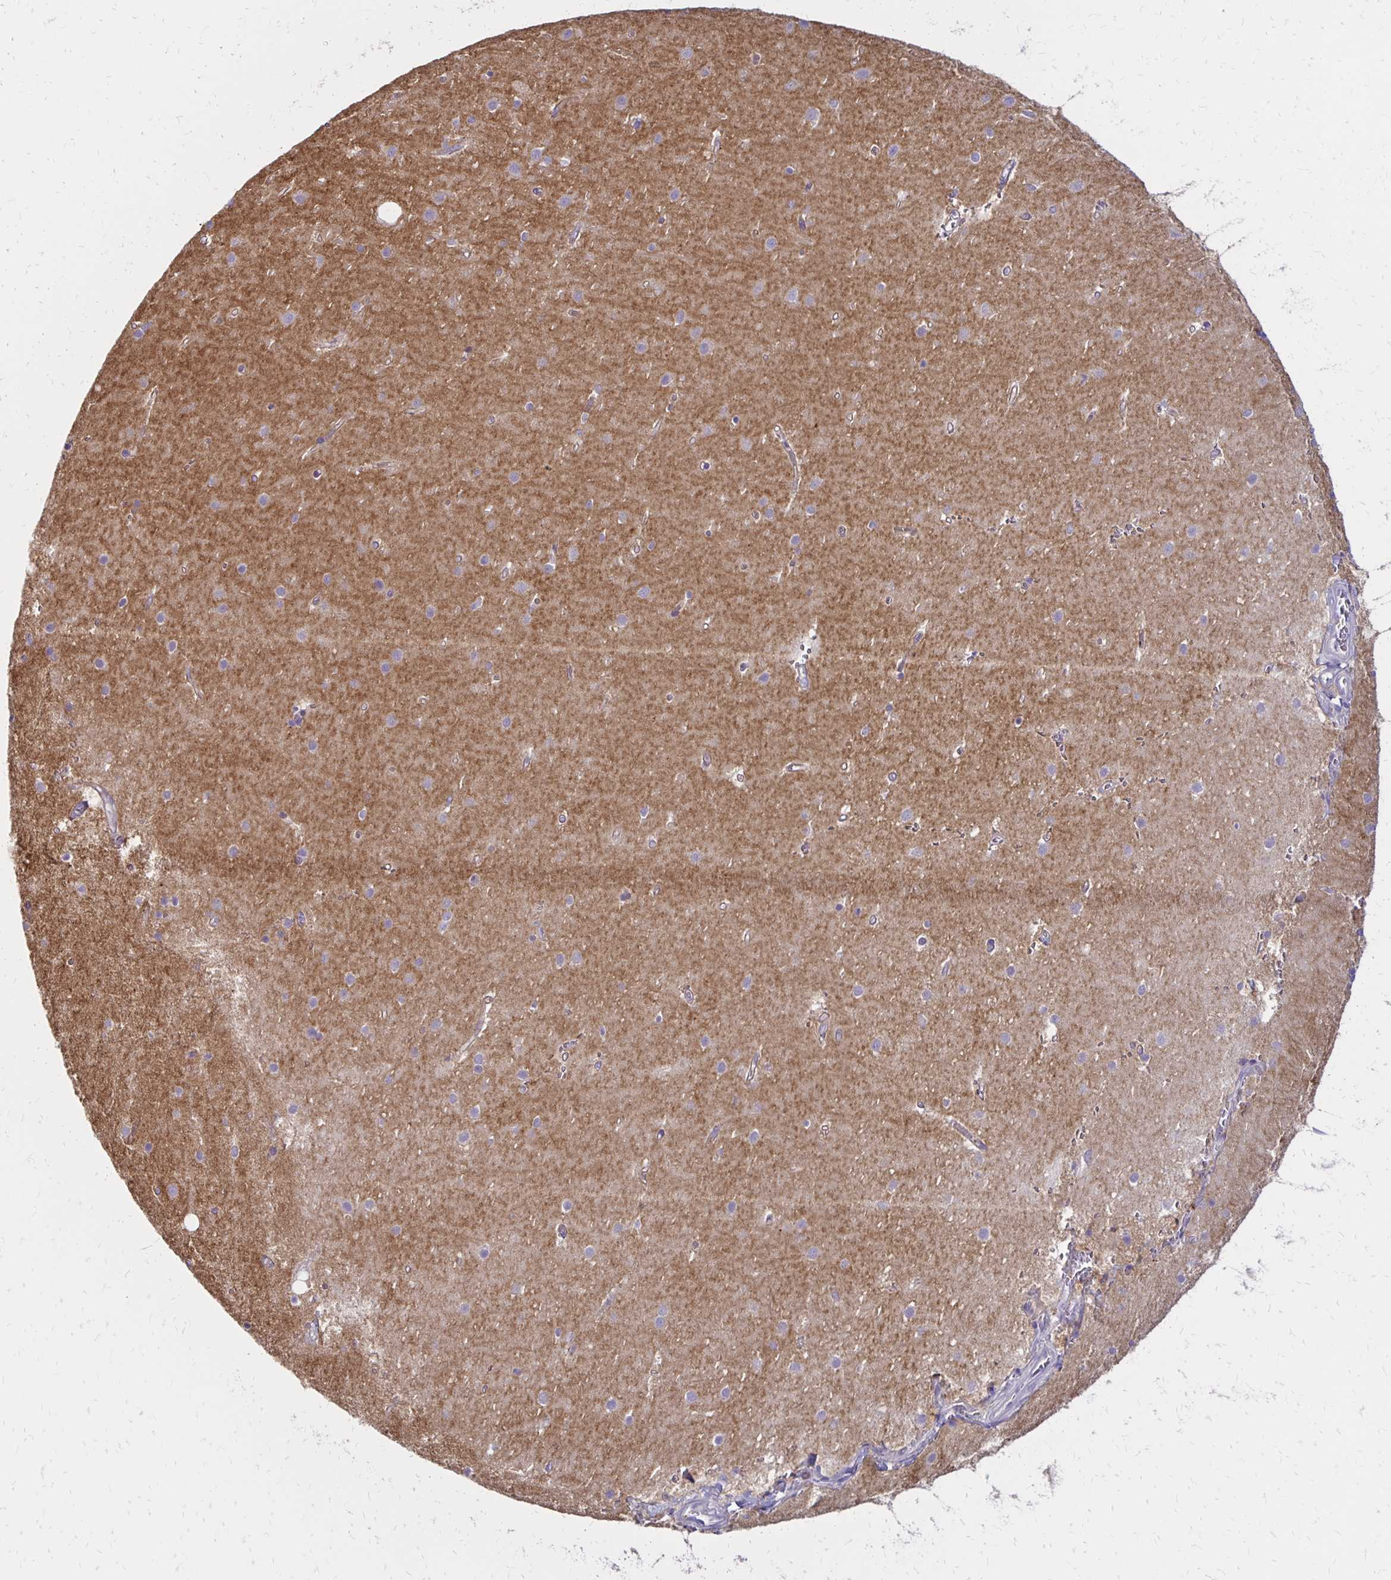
{"staining": {"intensity": "negative", "quantity": "none", "location": "none"}, "tissue": "cerebellum", "cell_type": "Cells in granular layer", "image_type": "normal", "snomed": [{"axis": "morphology", "description": "Normal tissue, NOS"}, {"axis": "topography", "description": "Cerebellum"}], "caption": "Histopathology image shows no protein expression in cells in granular layer of normal cerebellum.", "gene": "TTYH1", "patient": {"sex": "male", "age": 54}}